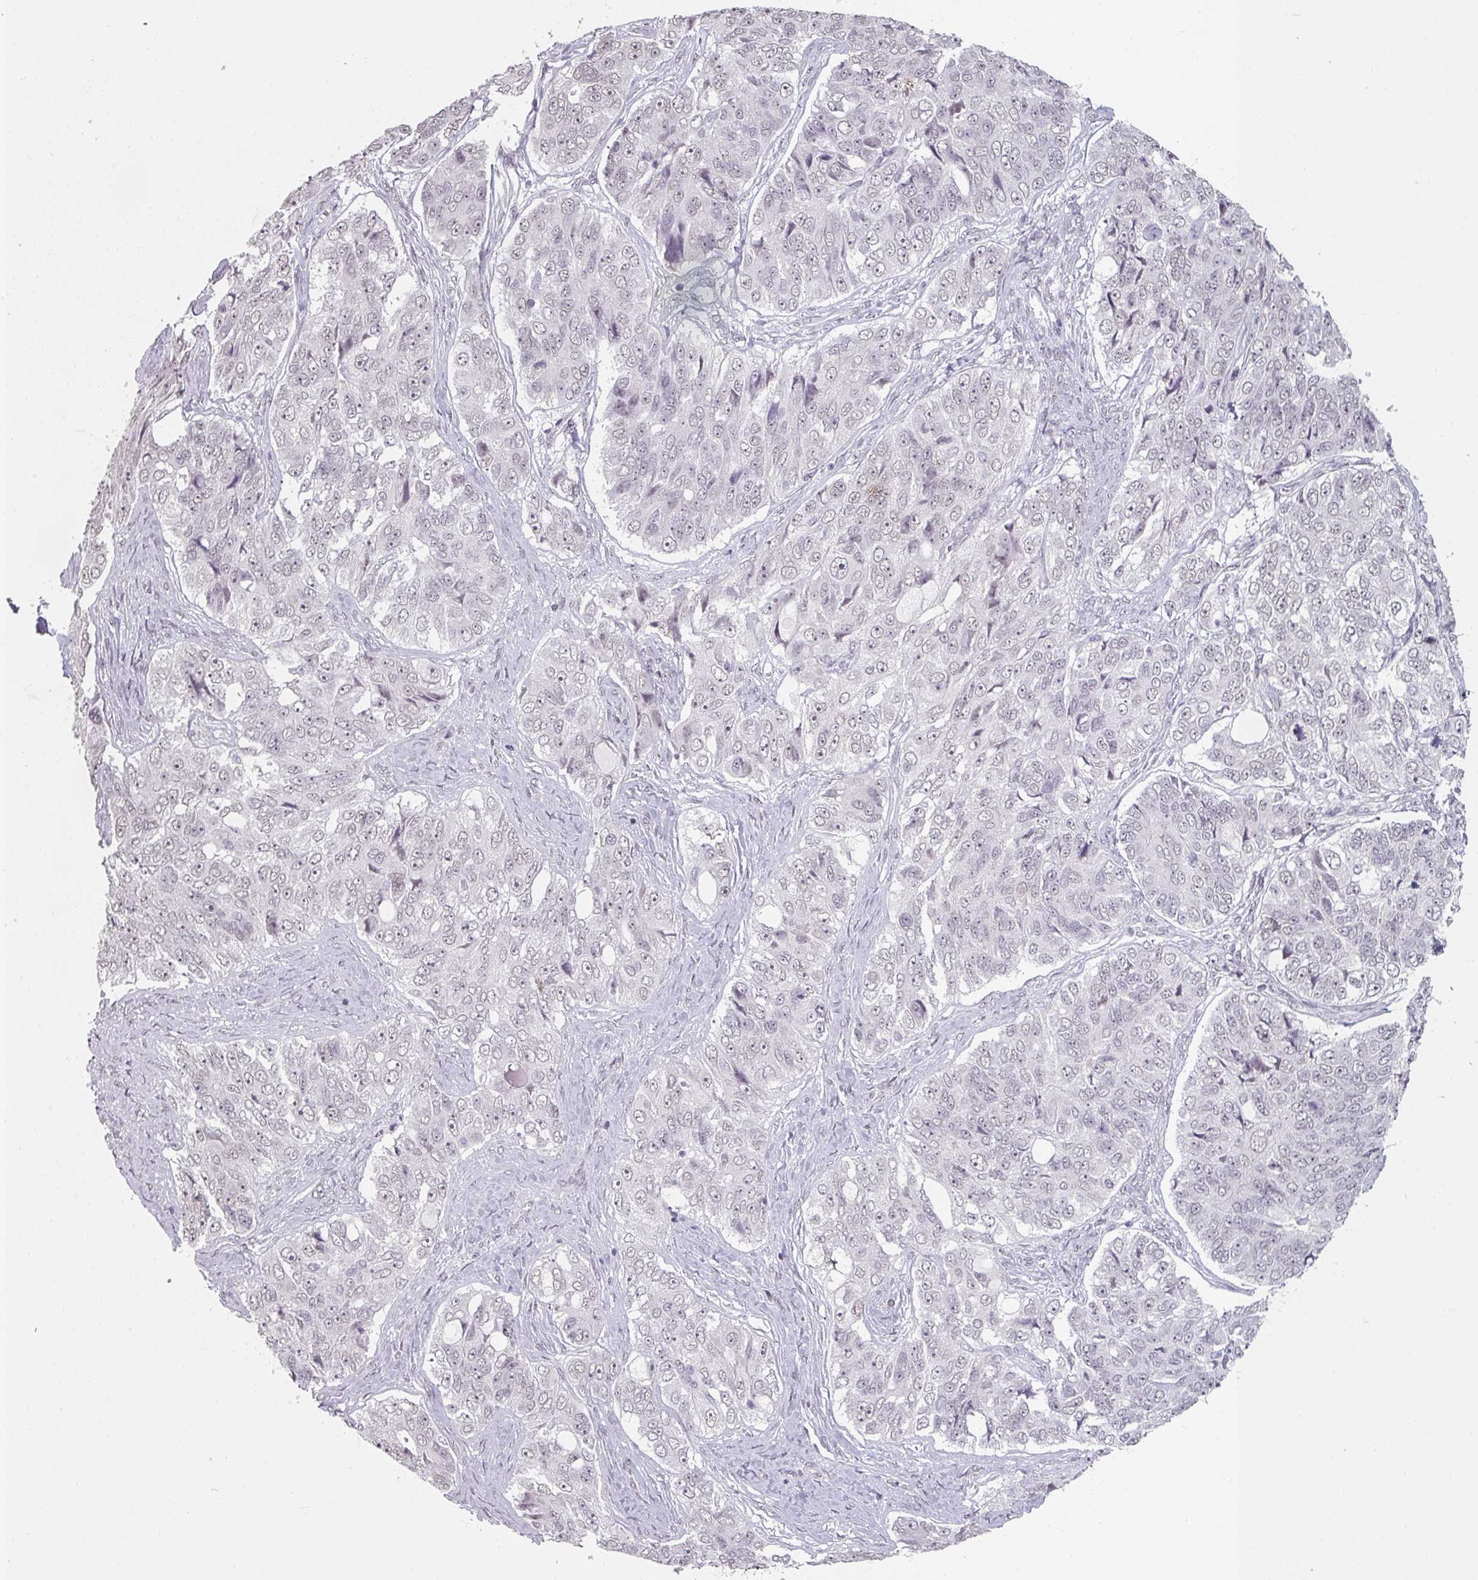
{"staining": {"intensity": "negative", "quantity": "none", "location": "none"}, "tissue": "ovarian cancer", "cell_type": "Tumor cells", "image_type": "cancer", "snomed": [{"axis": "morphology", "description": "Carcinoma, endometroid"}, {"axis": "topography", "description": "Ovary"}], "caption": "Immunohistochemical staining of ovarian cancer shows no significant positivity in tumor cells.", "gene": "SPRR1A", "patient": {"sex": "female", "age": 51}}